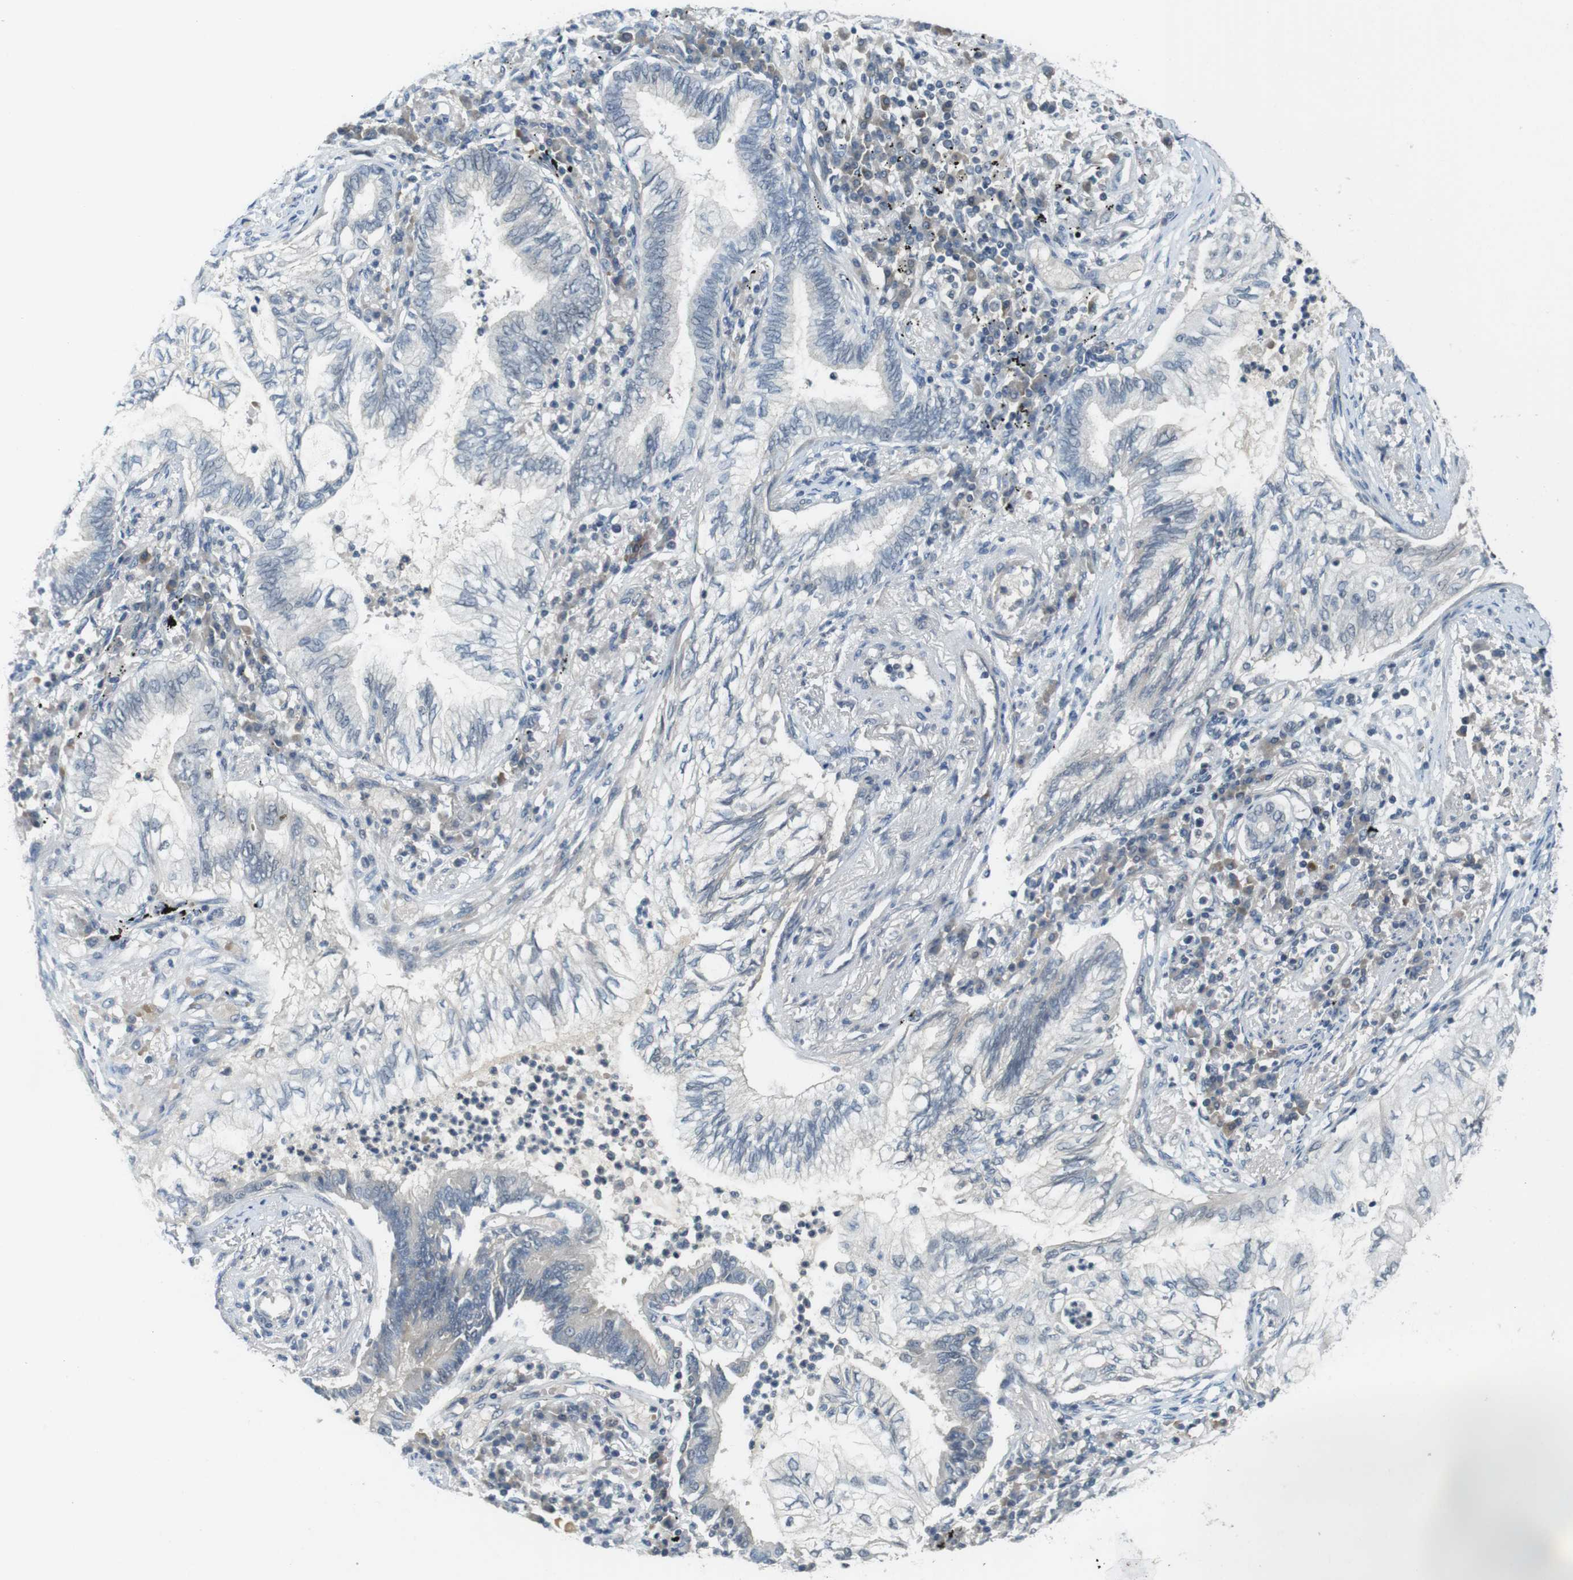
{"staining": {"intensity": "negative", "quantity": "none", "location": "none"}, "tissue": "lung cancer", "cell_type": "Tumor cells", "image_type": "cancer", "snomed": [{"axis": "morphology", "description": "Normal tissue, NOS"}, {"axis": "morphology", "description": "Adenocarcinoma, NOS"}, {"axis": "topography", "description": "Bronchus"}, {"axis": "topography", "description": "Lung"}], "caption": "Lung cancer (adenocarcinoma) was stained to show a protein in brown. There is no significant staining in tumor cells.", "gene": "MAPKAPK5", "patient": {"sex": "female", "age": 70}}